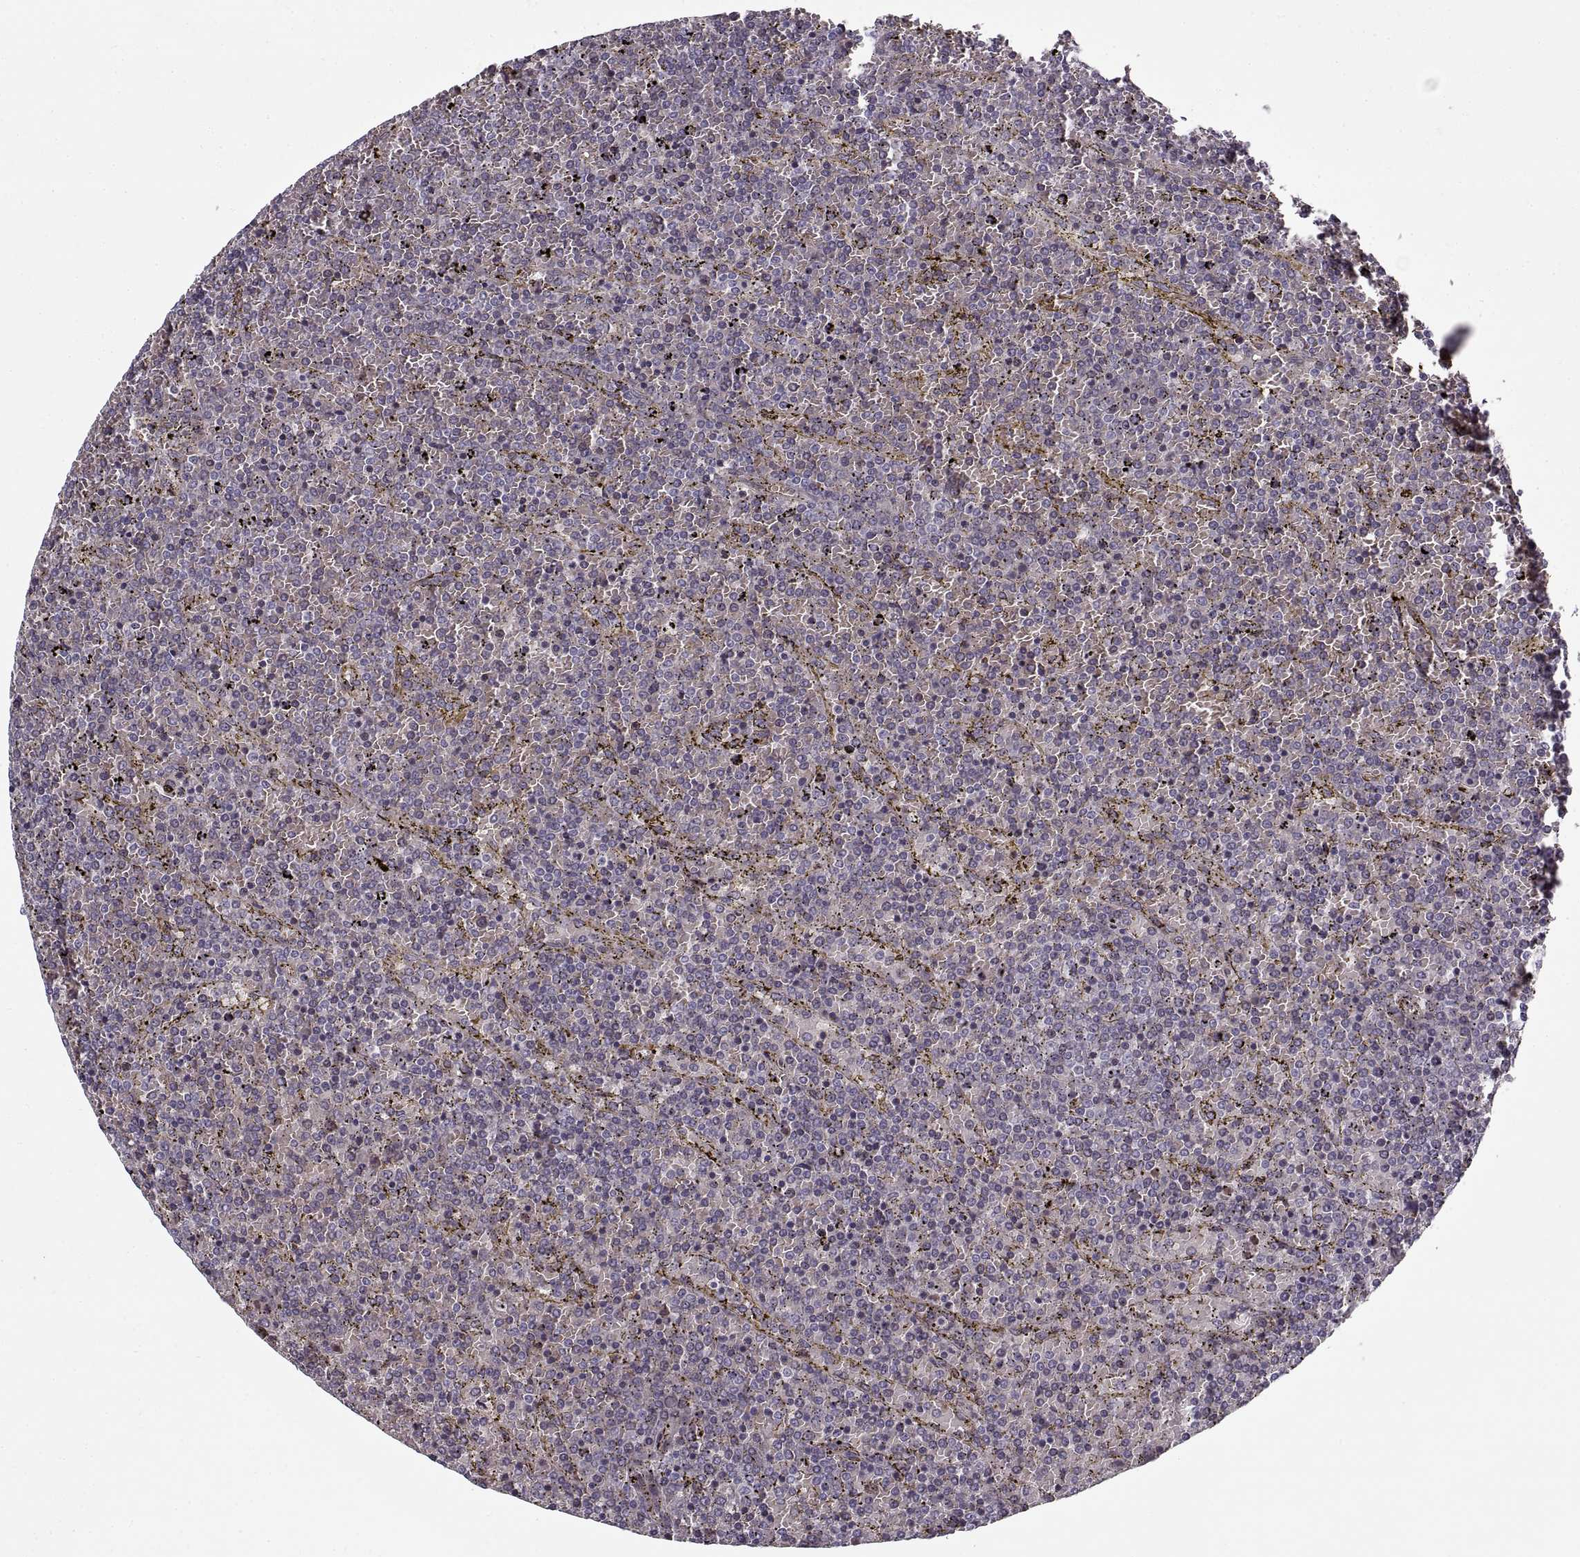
{"staining": {"intensity": "negative", "quantity": "none", "location": "none"}, "tissue": "lymphoma", "cell_type": "Tumor cells", "image_type": "cancer", "snomed": [{"axis": "morphology", "description": "Malignant lymphoma, non-Hodgkin's type, Low grade"}, {"axis": "topography", "description": "Spleen"}], "caption": "Immunohistochemistry (IHC) of malignant lymphoma, non-Hodgkin's type (low-grade) demonstrates no expression in tumor cells.", "gene": "LAMB2", "patient": {"sex": "female", "age": 77}}